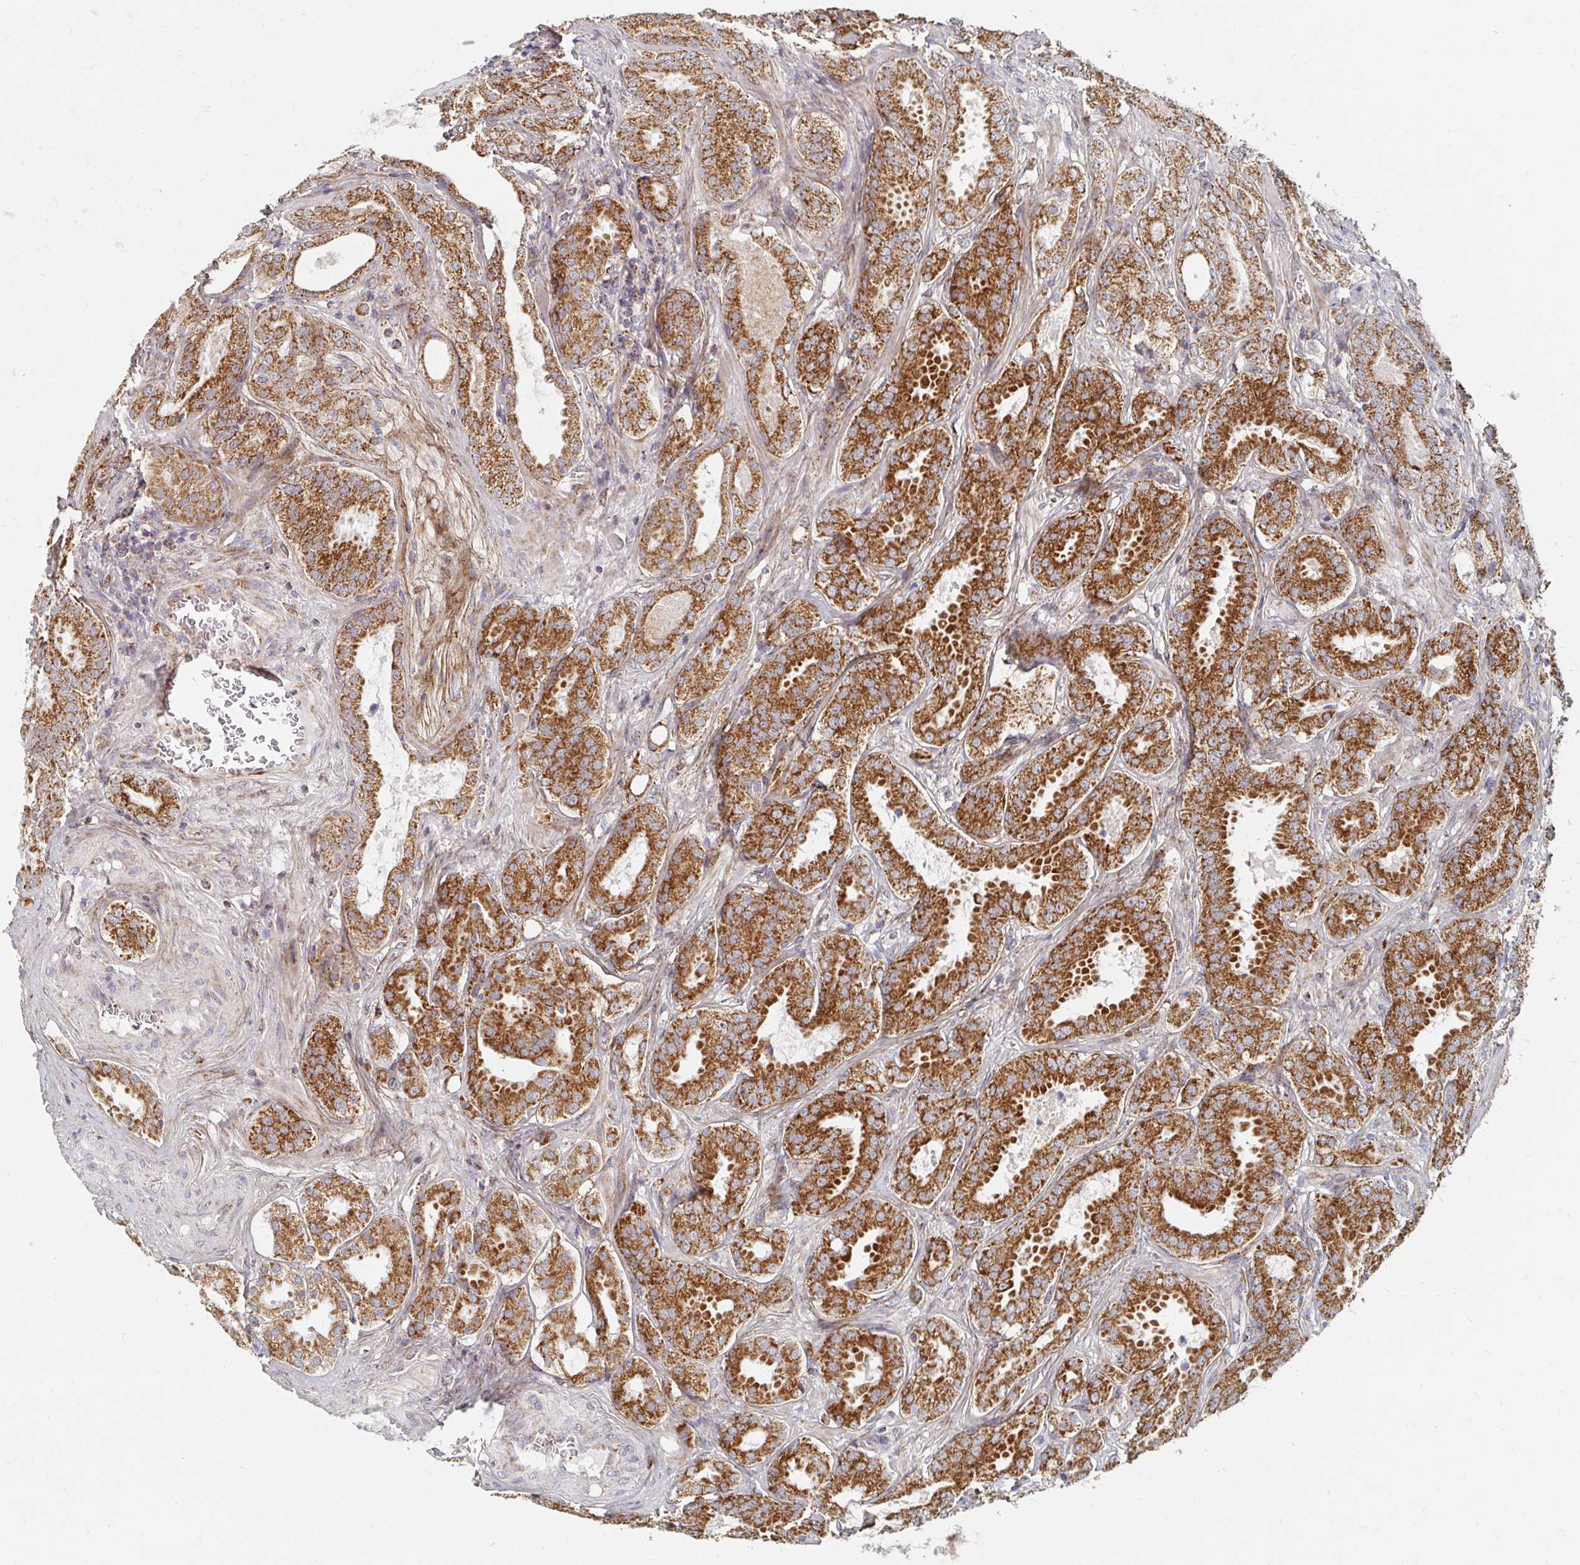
{"staining": {"intensity": "strong", "quantity": ">75%", "location": "cytoplasmic/membranous"}, "tissue": "prostate cancer", "cell_type": "Tumor cells", "image_type": "cancer", "snomed": [{"axis": "morphology", "description": "Adenocarcinoma, High grade"}, {"axis": "topography", "description": "Prostate"}], "caption": "IHC of human prostate cancer (high-grade adenocarcinoma) displays high levels of strong cytoplasmic/membranous expression in about >75% of tumor cells. The protein of interest is shown in brown color, while the nuclei are stained blue.", "gene": "MAVS", "patient": {"sex": "male", "age": 64}}